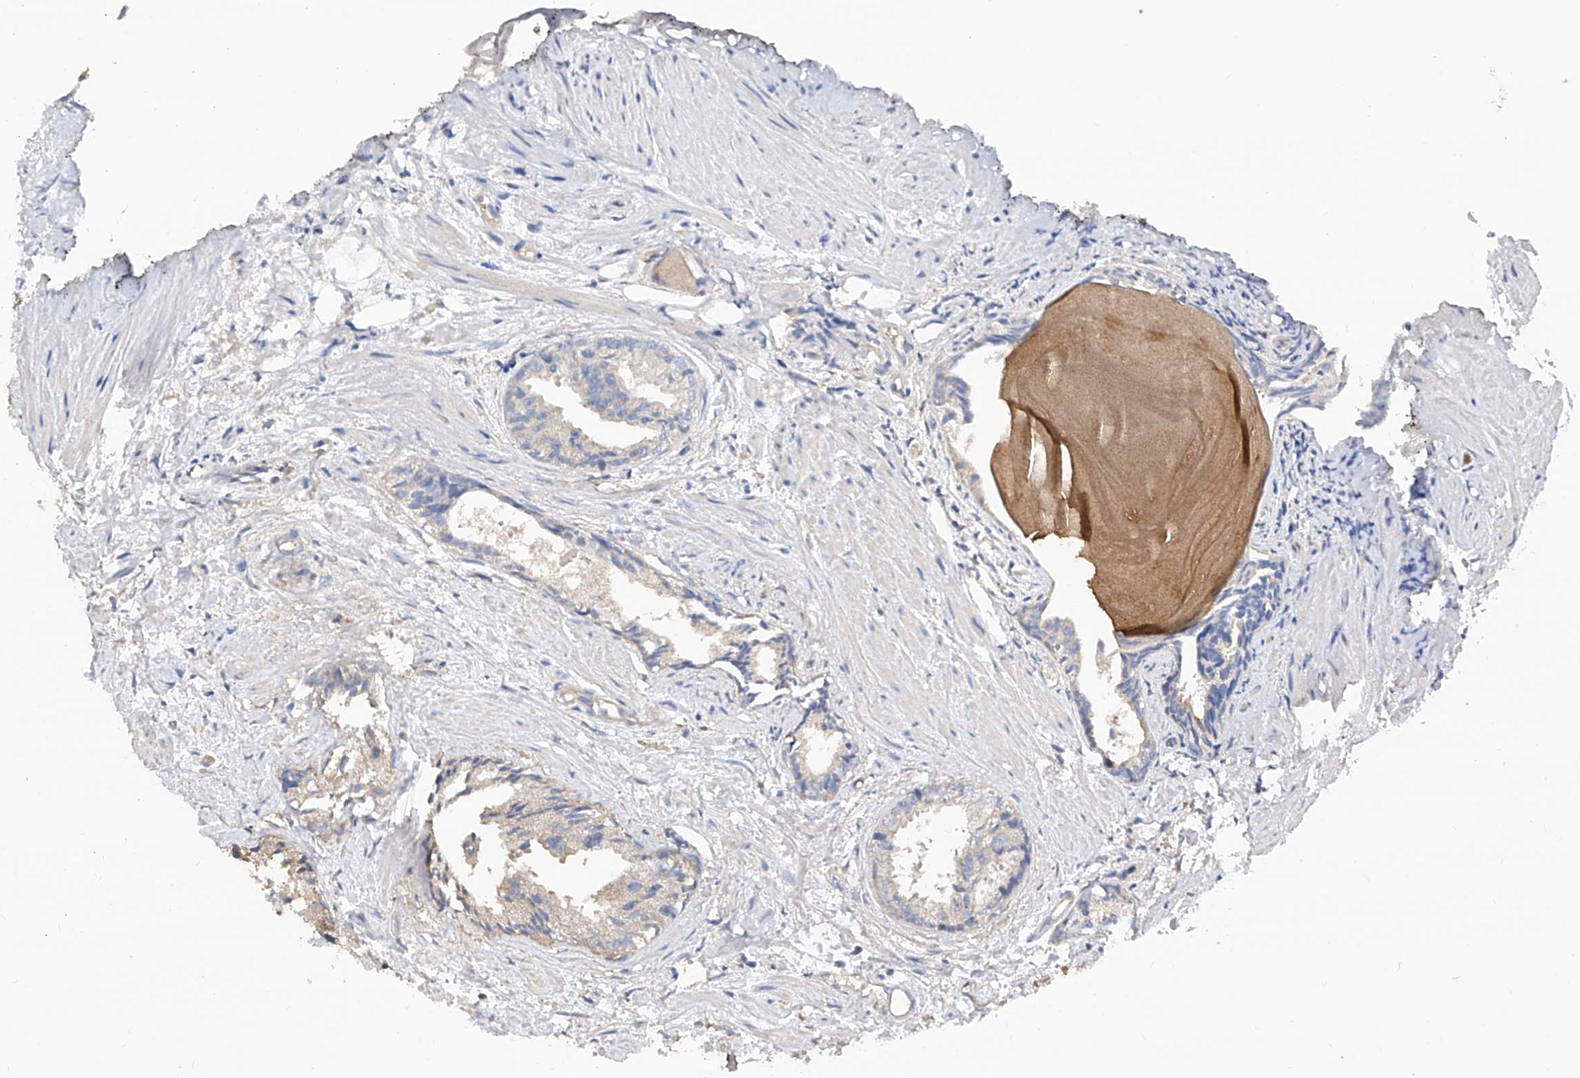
{"staining": {"intensity": "negative", "quantity": "none", "location": "none"}, "tissue": "prostate cancer", "cell_type": "Tumor cells", "image_type": "cancer", "snomed": [{"axis": "morphology", "description": "Adenocarcinoma, Low grade"}, {"axis": "topography", "description": "Prostate"}], "caption": "Immunohistochemistry of human prostate adenocarcinoma (low-grade) demonstrates no positivity in tumor cells. Nuclei are stained in blue.", "gene": "PTK2", "patient": {"sex": "male", "age": 88}}